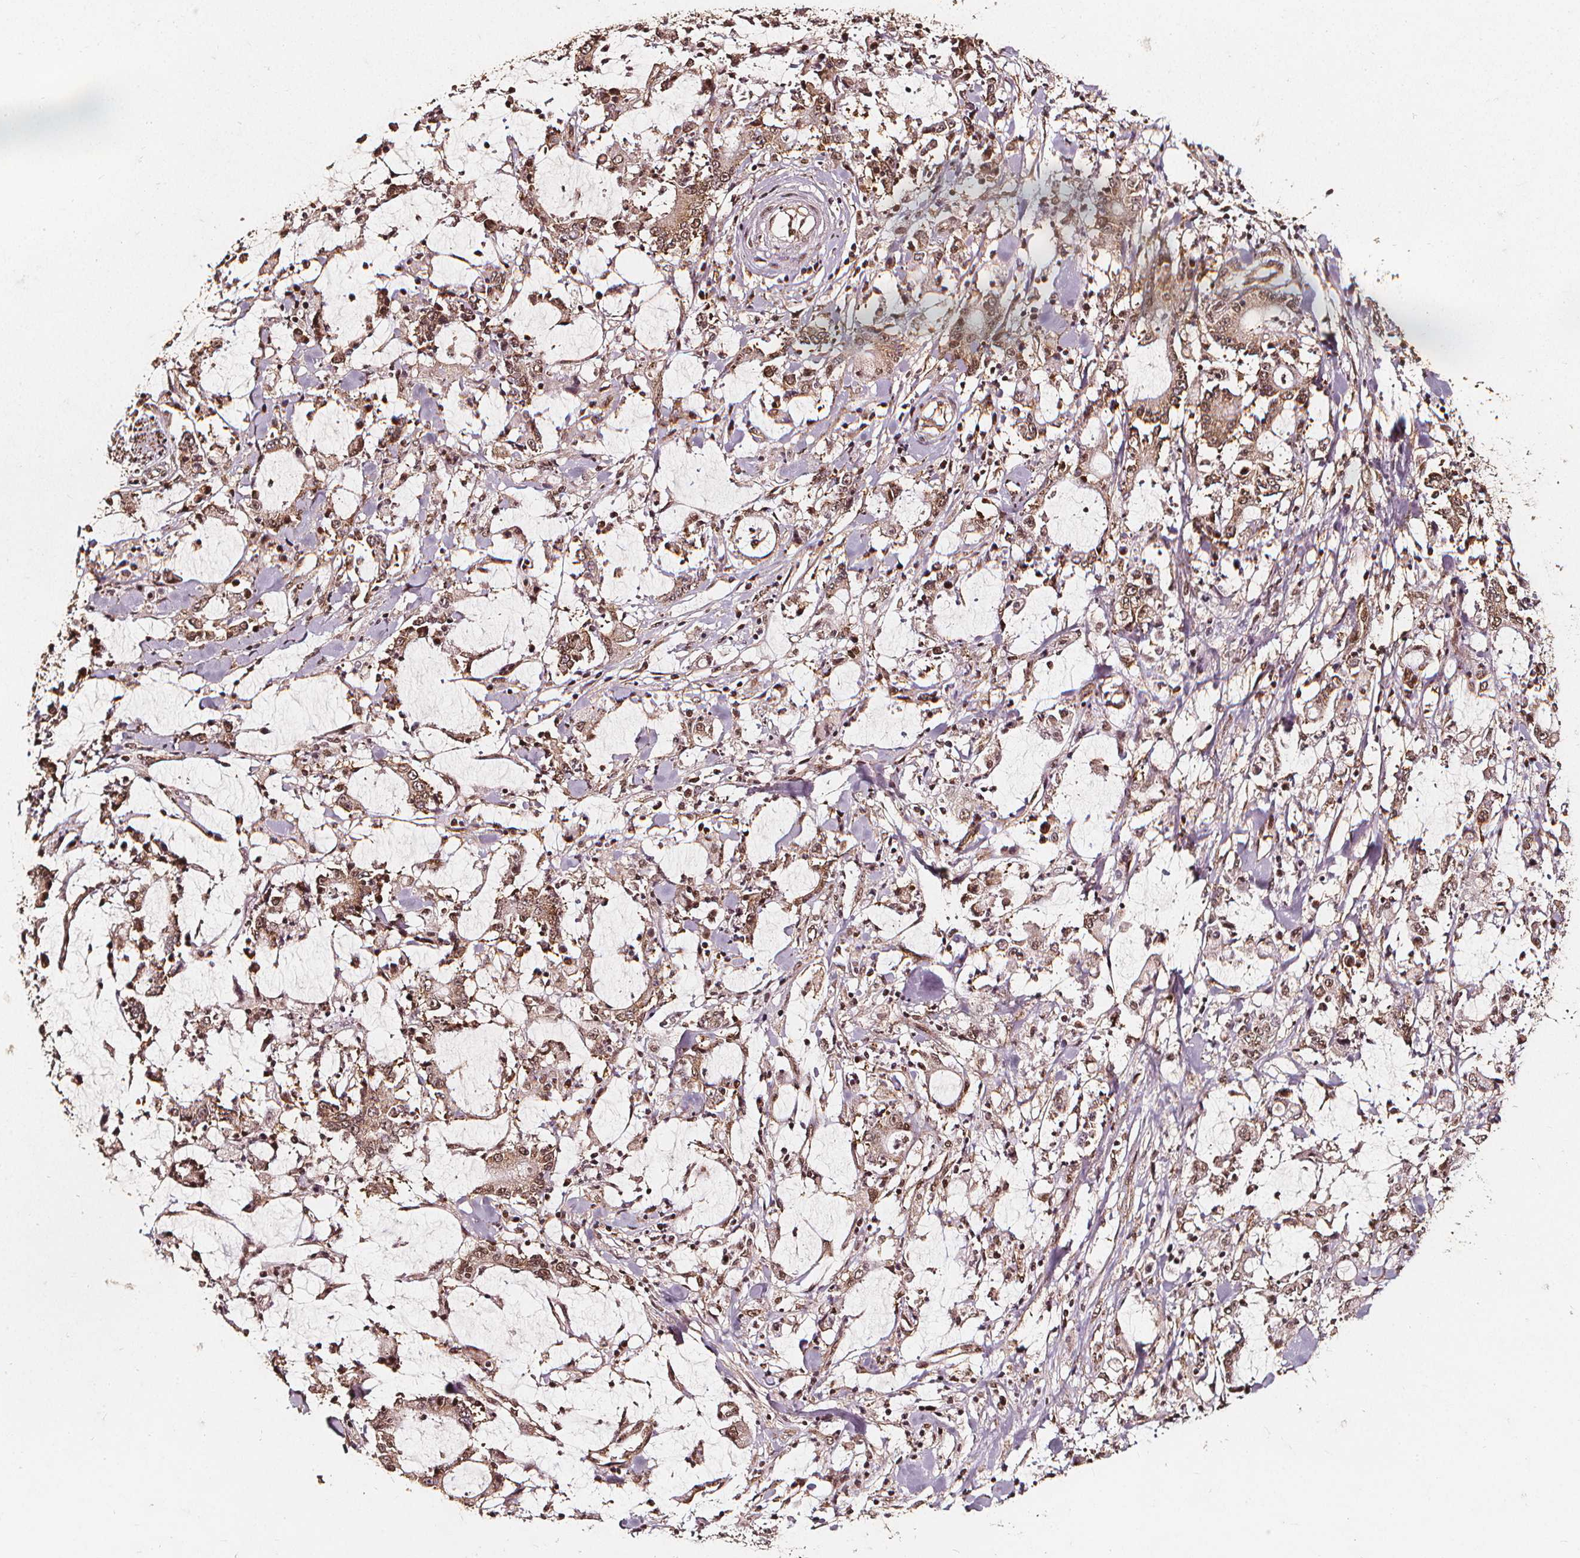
{"staining": {"intensity": "moderate", "quantity": ">75%", "location": "cytoplasmic/membranous,nuclear"}, "tissue": "stomach cancer", "cell_type": "Tumor cells", "image_type": "cancer", "snomed": [{"axis": "morphology", "description": "Adenocarcinoma, NOS"}, {"axis": "topography", "description": "Stomach, upper"}], "caption": "Moderate cytoplasmic/membranous and nuclear staining for a protein is identified in approximately >75% of tumor cells of stomach cancer using immunohistochemistry (IHC).", "gene": "SMN1", "patient": {"sex": "male", "age": 68}}